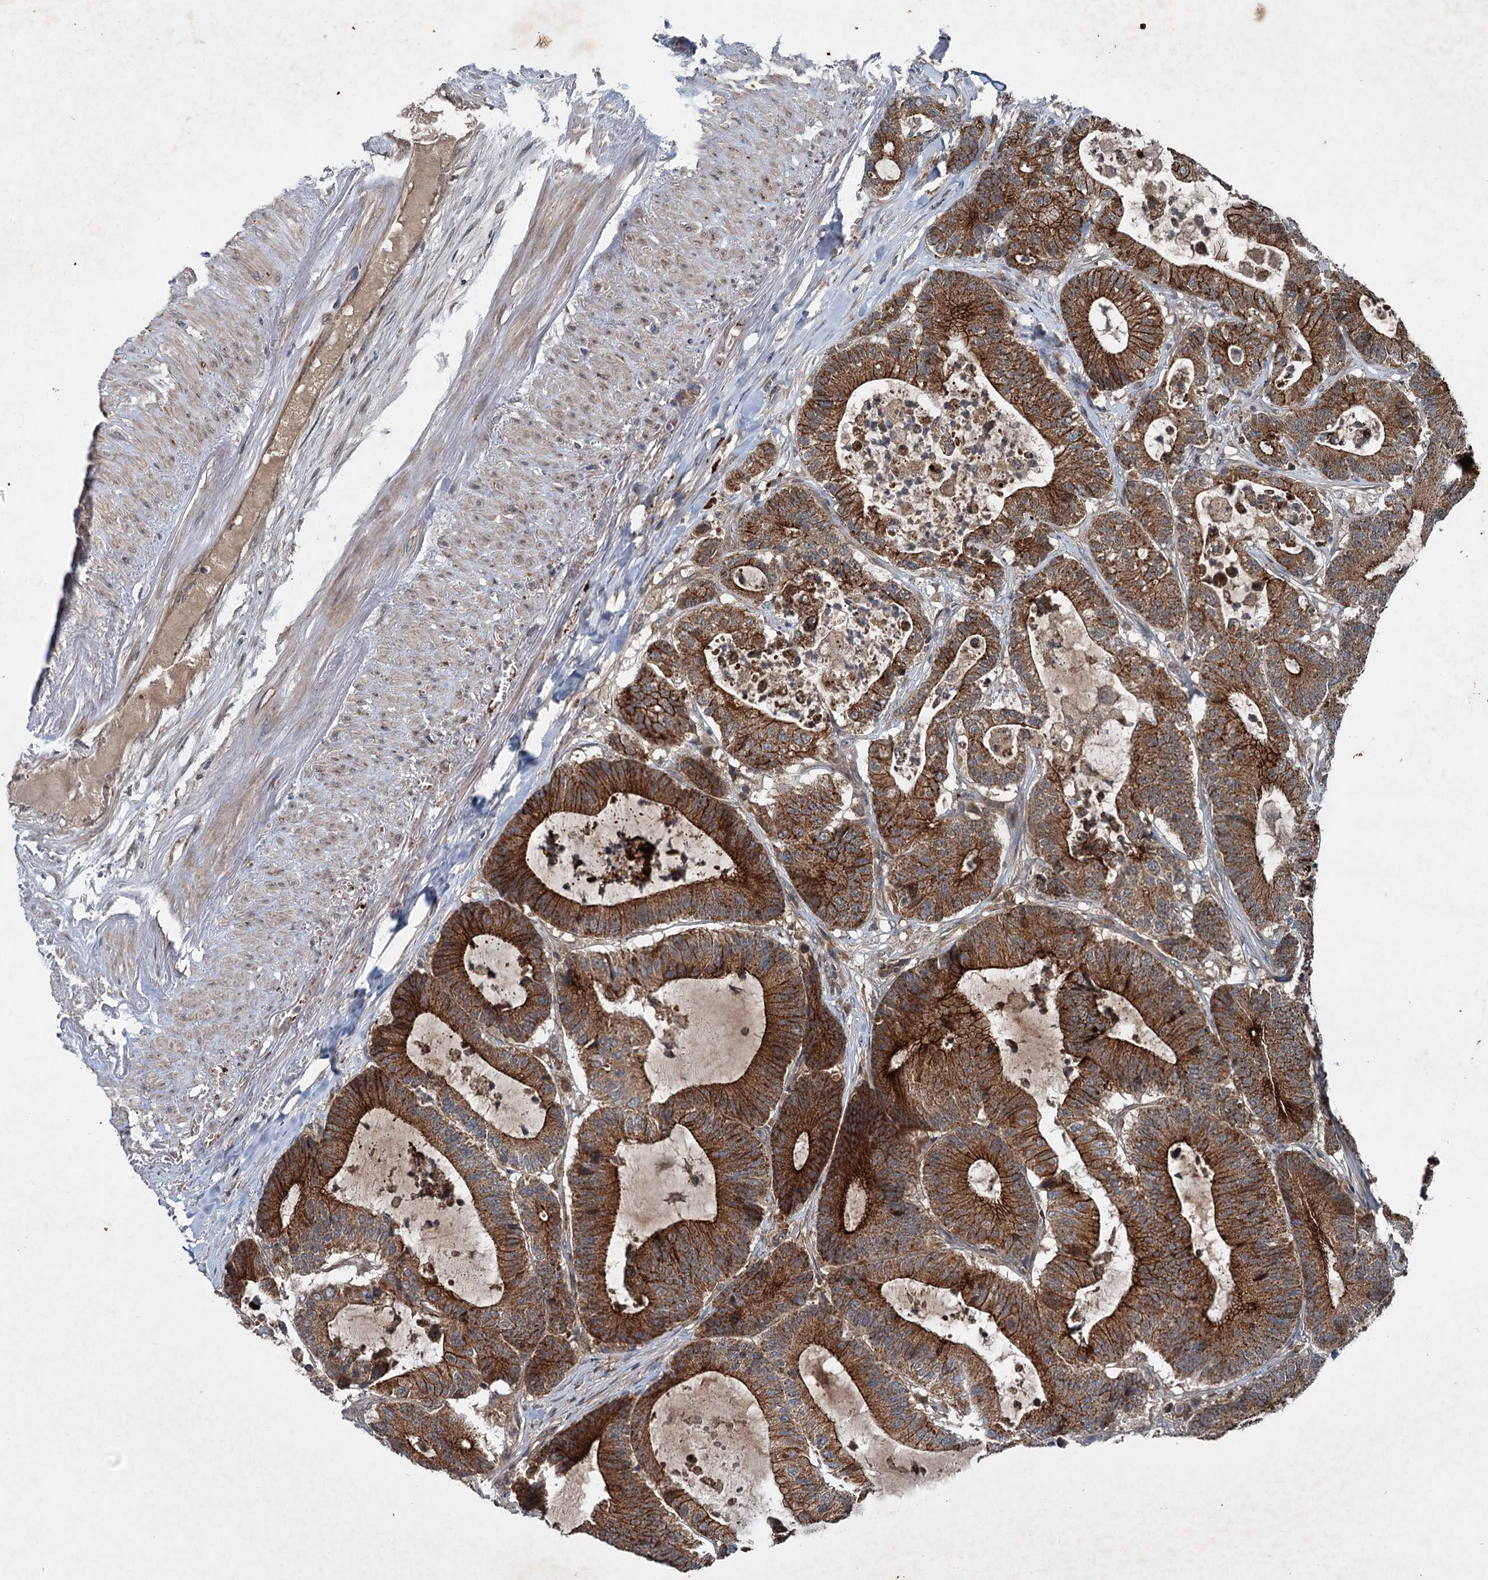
{"staining": {"intensity": "strong", "quantity": ">75%", "location": "cytoplasmic/membranous"}, "tissue": "colorectal cancer", "cell_type": "Tumor cells", "image_type": "cancer", "snomed": [{"axis": "morphology", "description": "Adenocarcinoma, NOS"}, {"axis": "topography", "description": "Colon"}], "caption": "Immunohistochemical staining of colorectal cancer (adenocarcinoma) shows strong cytoplasmic/membranous protein staining in approximately >75% of tumor cells.", "gene": "N4BP2L2", "patient": {"sex": "female", "age": 84}}